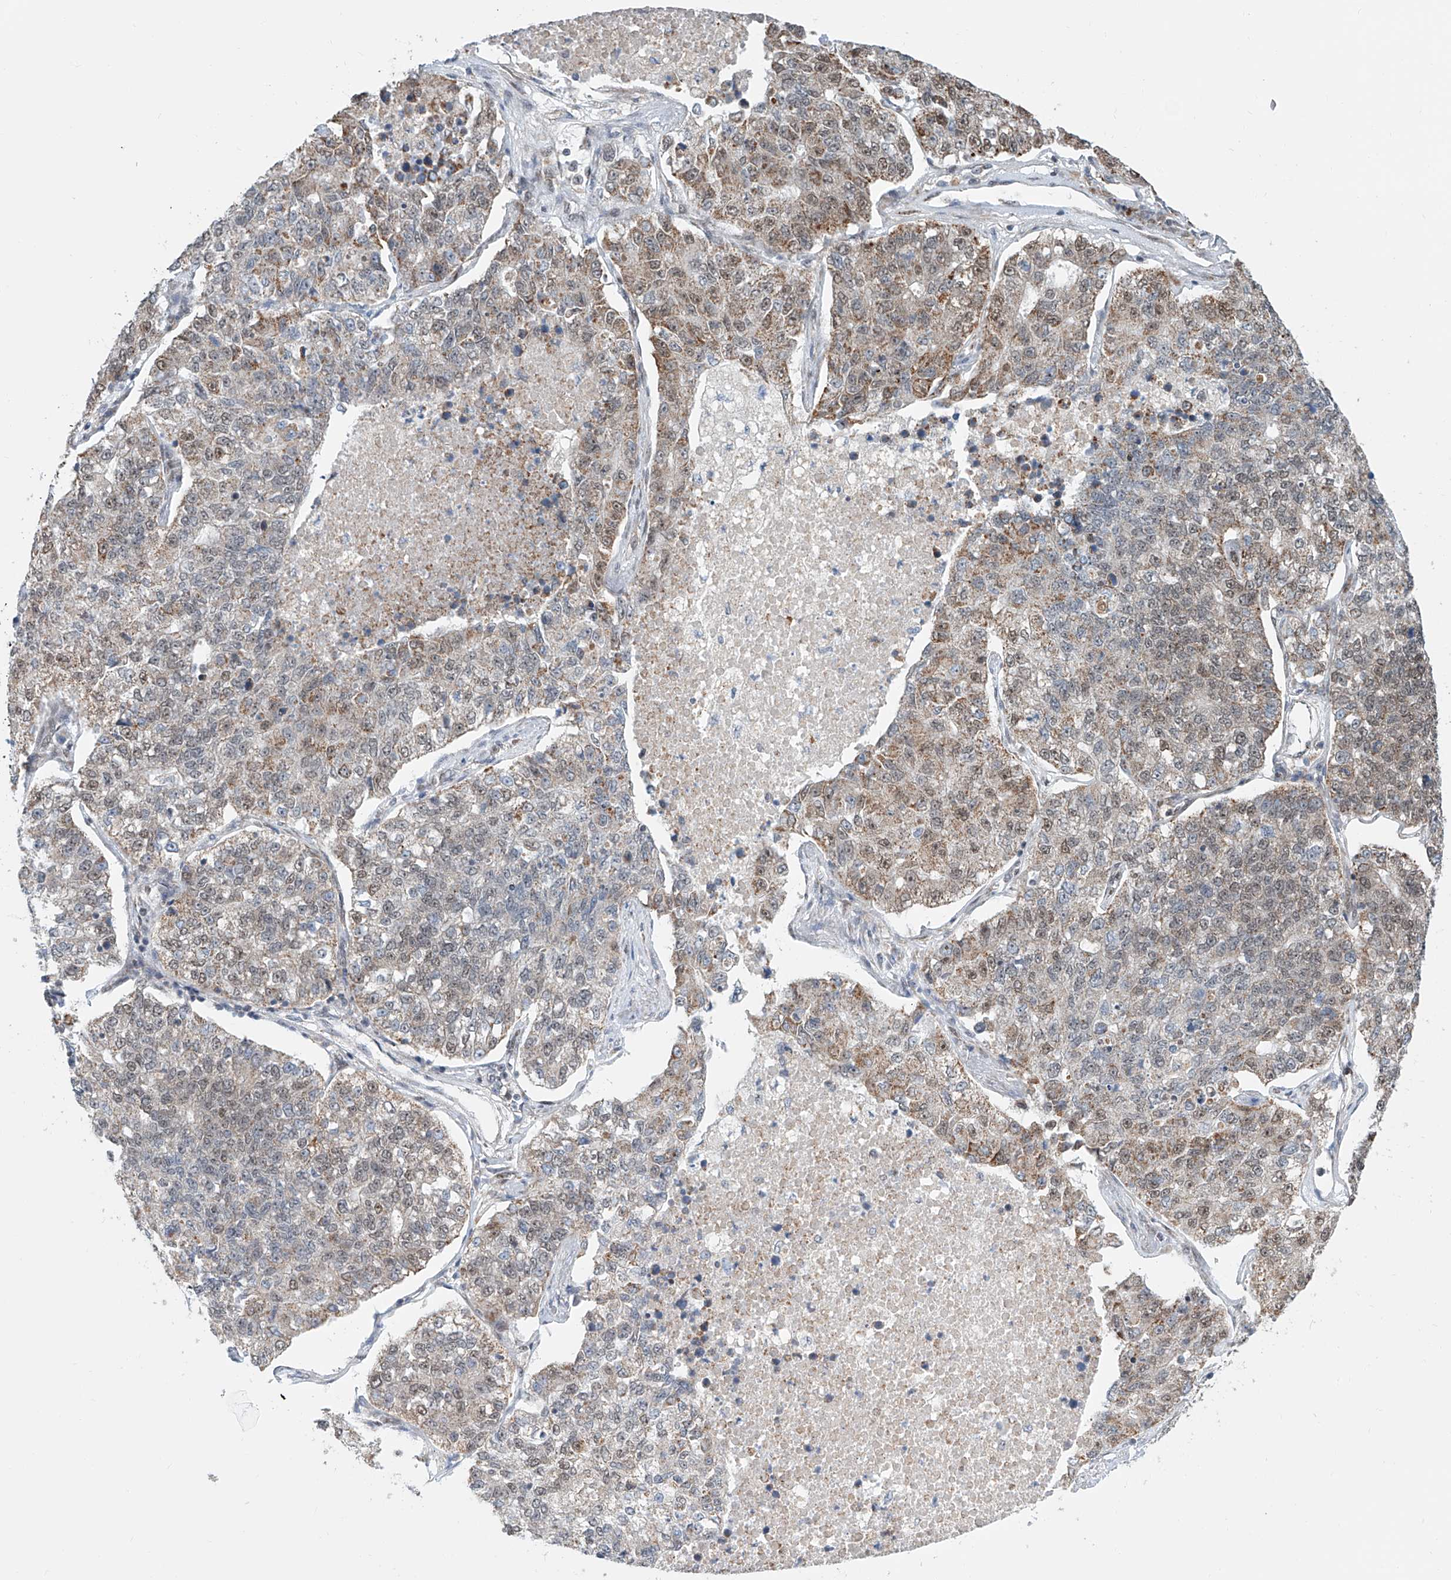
{"staining": {"intensity": "moderate", "quantity": "25%-75%", "location": "cytoplasmic/membranous,nuclear"}, "tissue": "lung cancer", "cell_type": "Tumor cells", "image_type": "cancer", "snomed": [{"axis": "morphology", "description": "Adenocarcinoma, NOS"}, {"axis": "topography", "description": "Lung"}], "caption": "This image reveals lung cancer stained with IHC to label a protein in brown. The cytoplasmic/membranous and nuclear of tumor cells show moderate positivity for the protein. Nuclei are counter-stained blue.", "gene": "SDE2", "patient": {"sex": "male", "age": 49}}